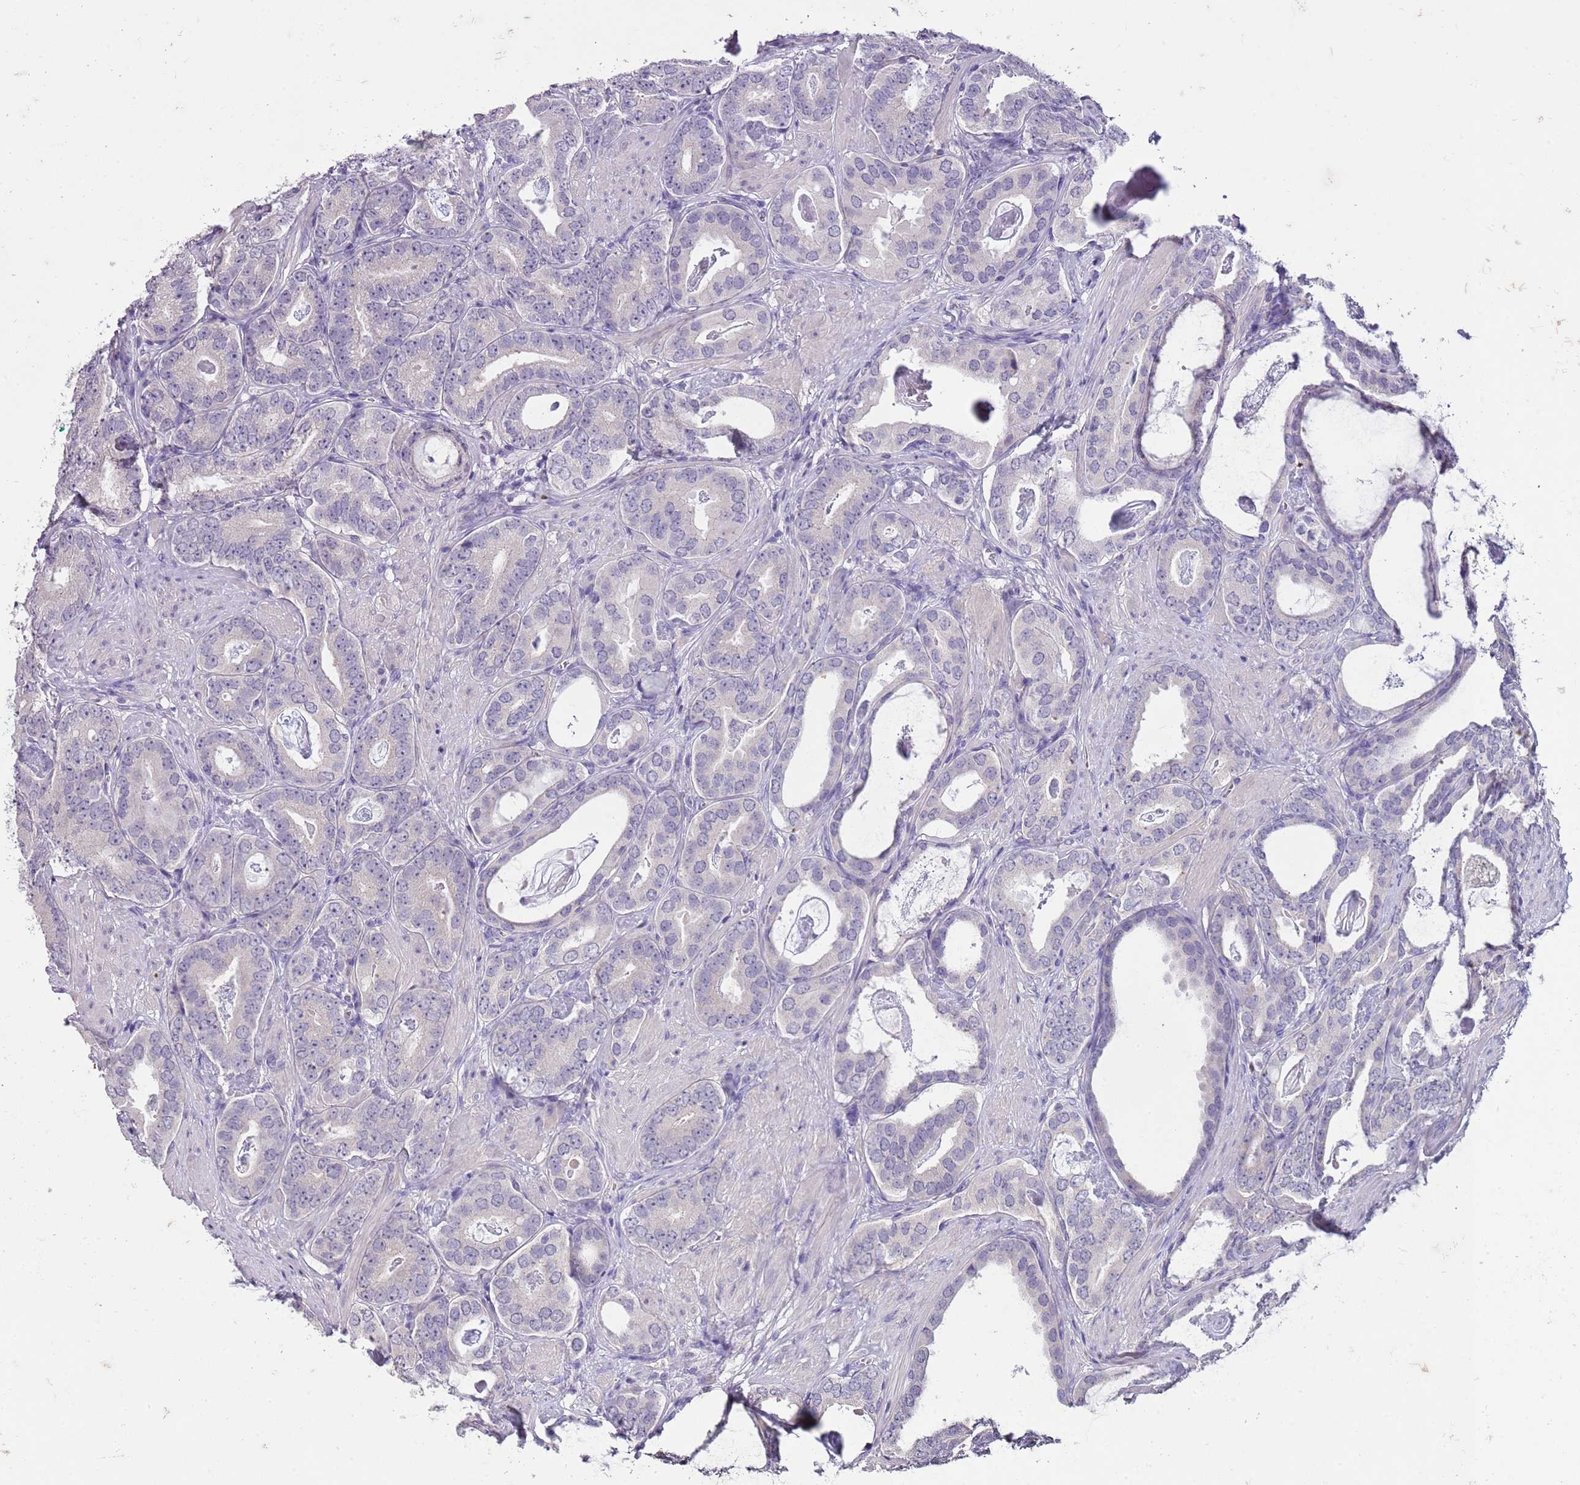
{"staining": {"intensity": "negative", "quantity": "none", "location": "none"}, "tissue": "prostate cancer", "cell_type": "Tumor cells", "image_type": "cancer", "snomed": [{"axis": "morphology", "description": "Adenocarcinoma, Low grade"}, {"axis": "topography", "description": "Prostate"}], "caption": "Immunohistochemistry (IHC) image of neoplastic tissue: human low-grade adenocarcinoma (prostate) stained with DAB shows no significant protein positivity in tumor cells.", "gene": "SLC35E3", "patient": {"sex": "male", "age": 71}}